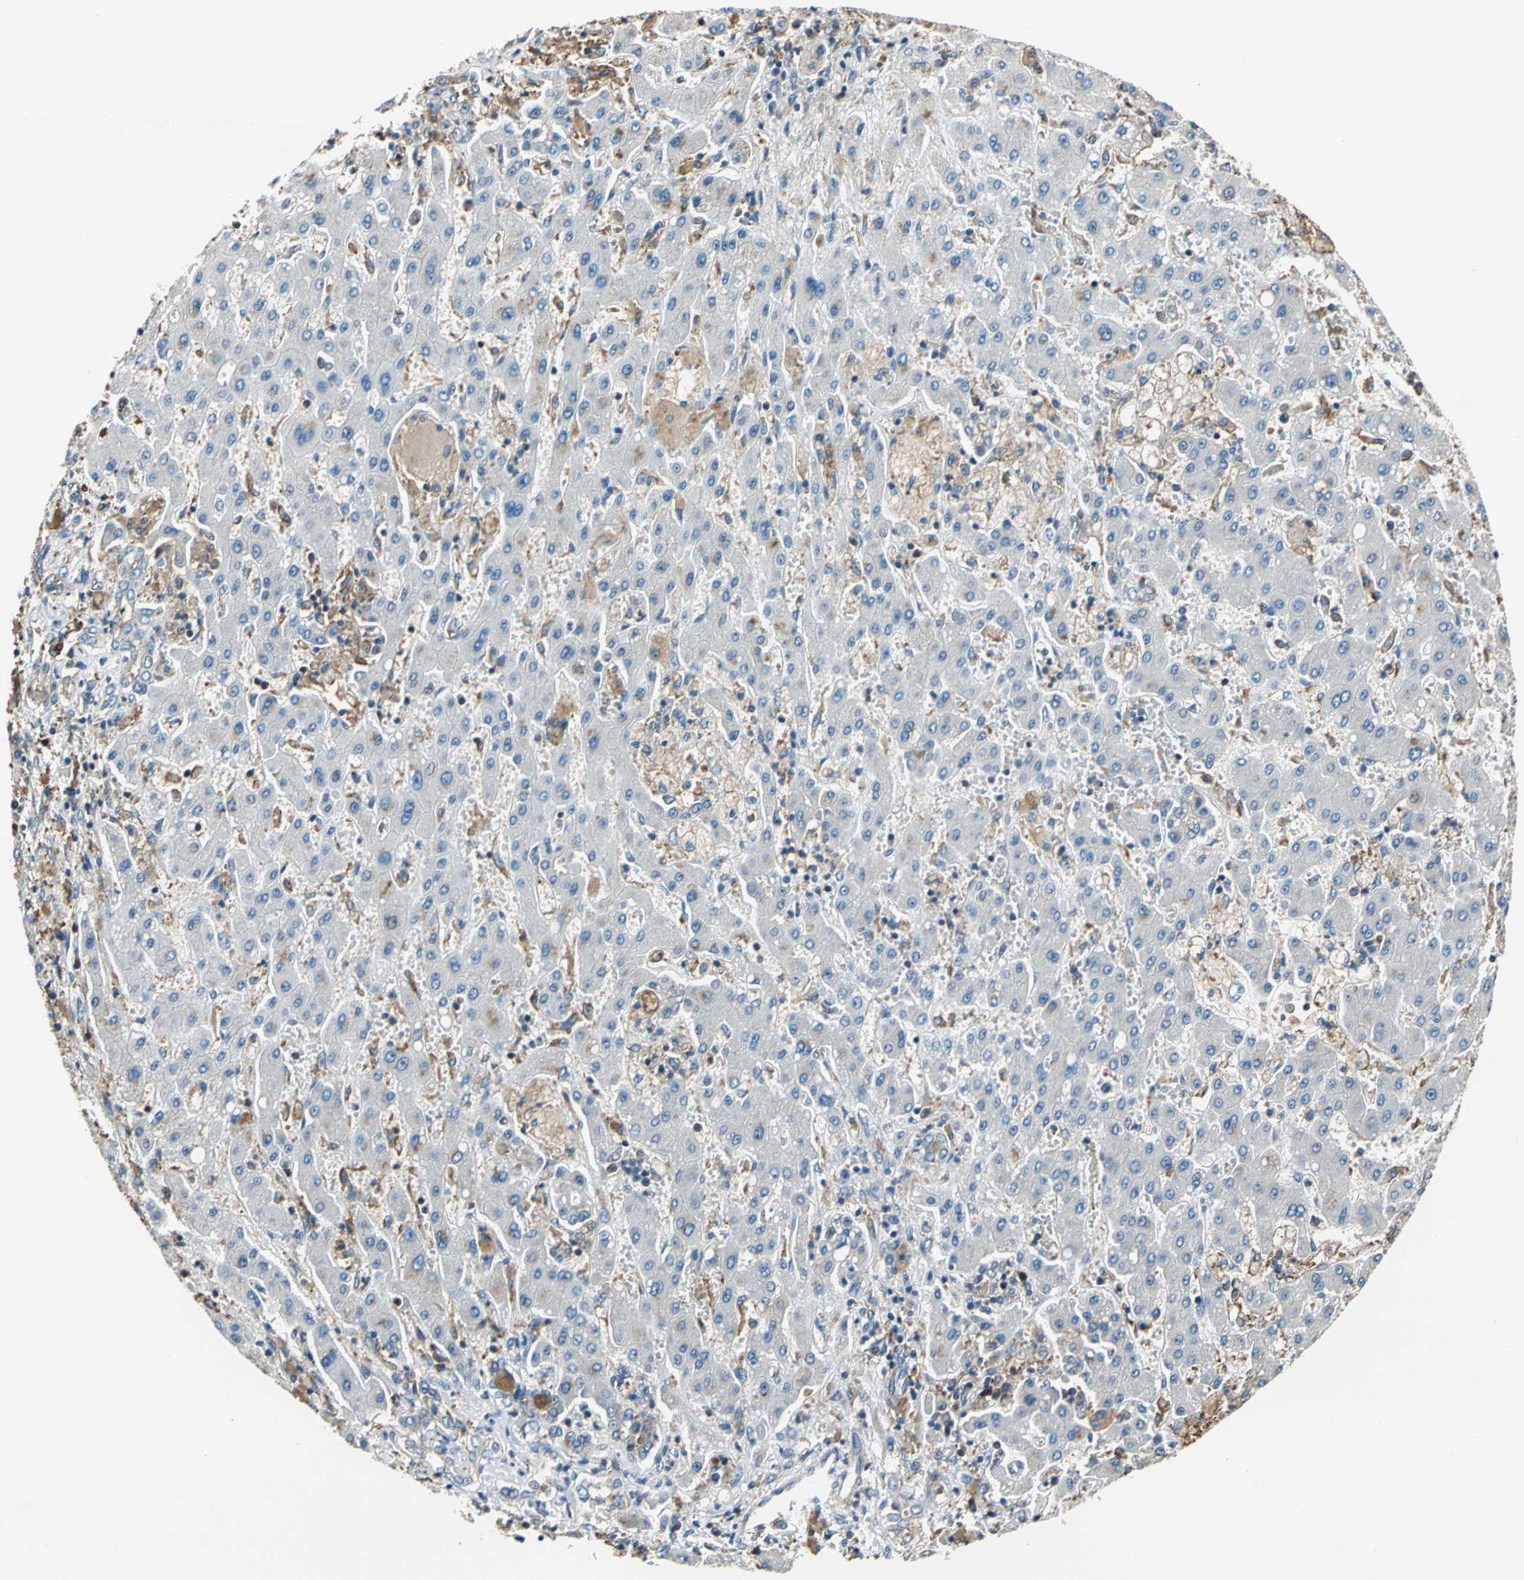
{"staining": {"intensity": "negative", "quantity": "none", "location": "none"}, "tissue": "liver cancer", "cell_type": "Tumor cells", "image_type": "cancer", "snomed": [{"axis": "morphology", "description": "Cholangiocarcinoma"}, {"axis": "topography", "description": "Liver"}], "caption": "Protein analysis of cholangiocarcinoma (liver) exhibits no significant expression in tumor cells.", "gene": "DDX3Y", "patient": {"sex": "male", "age": 50}}